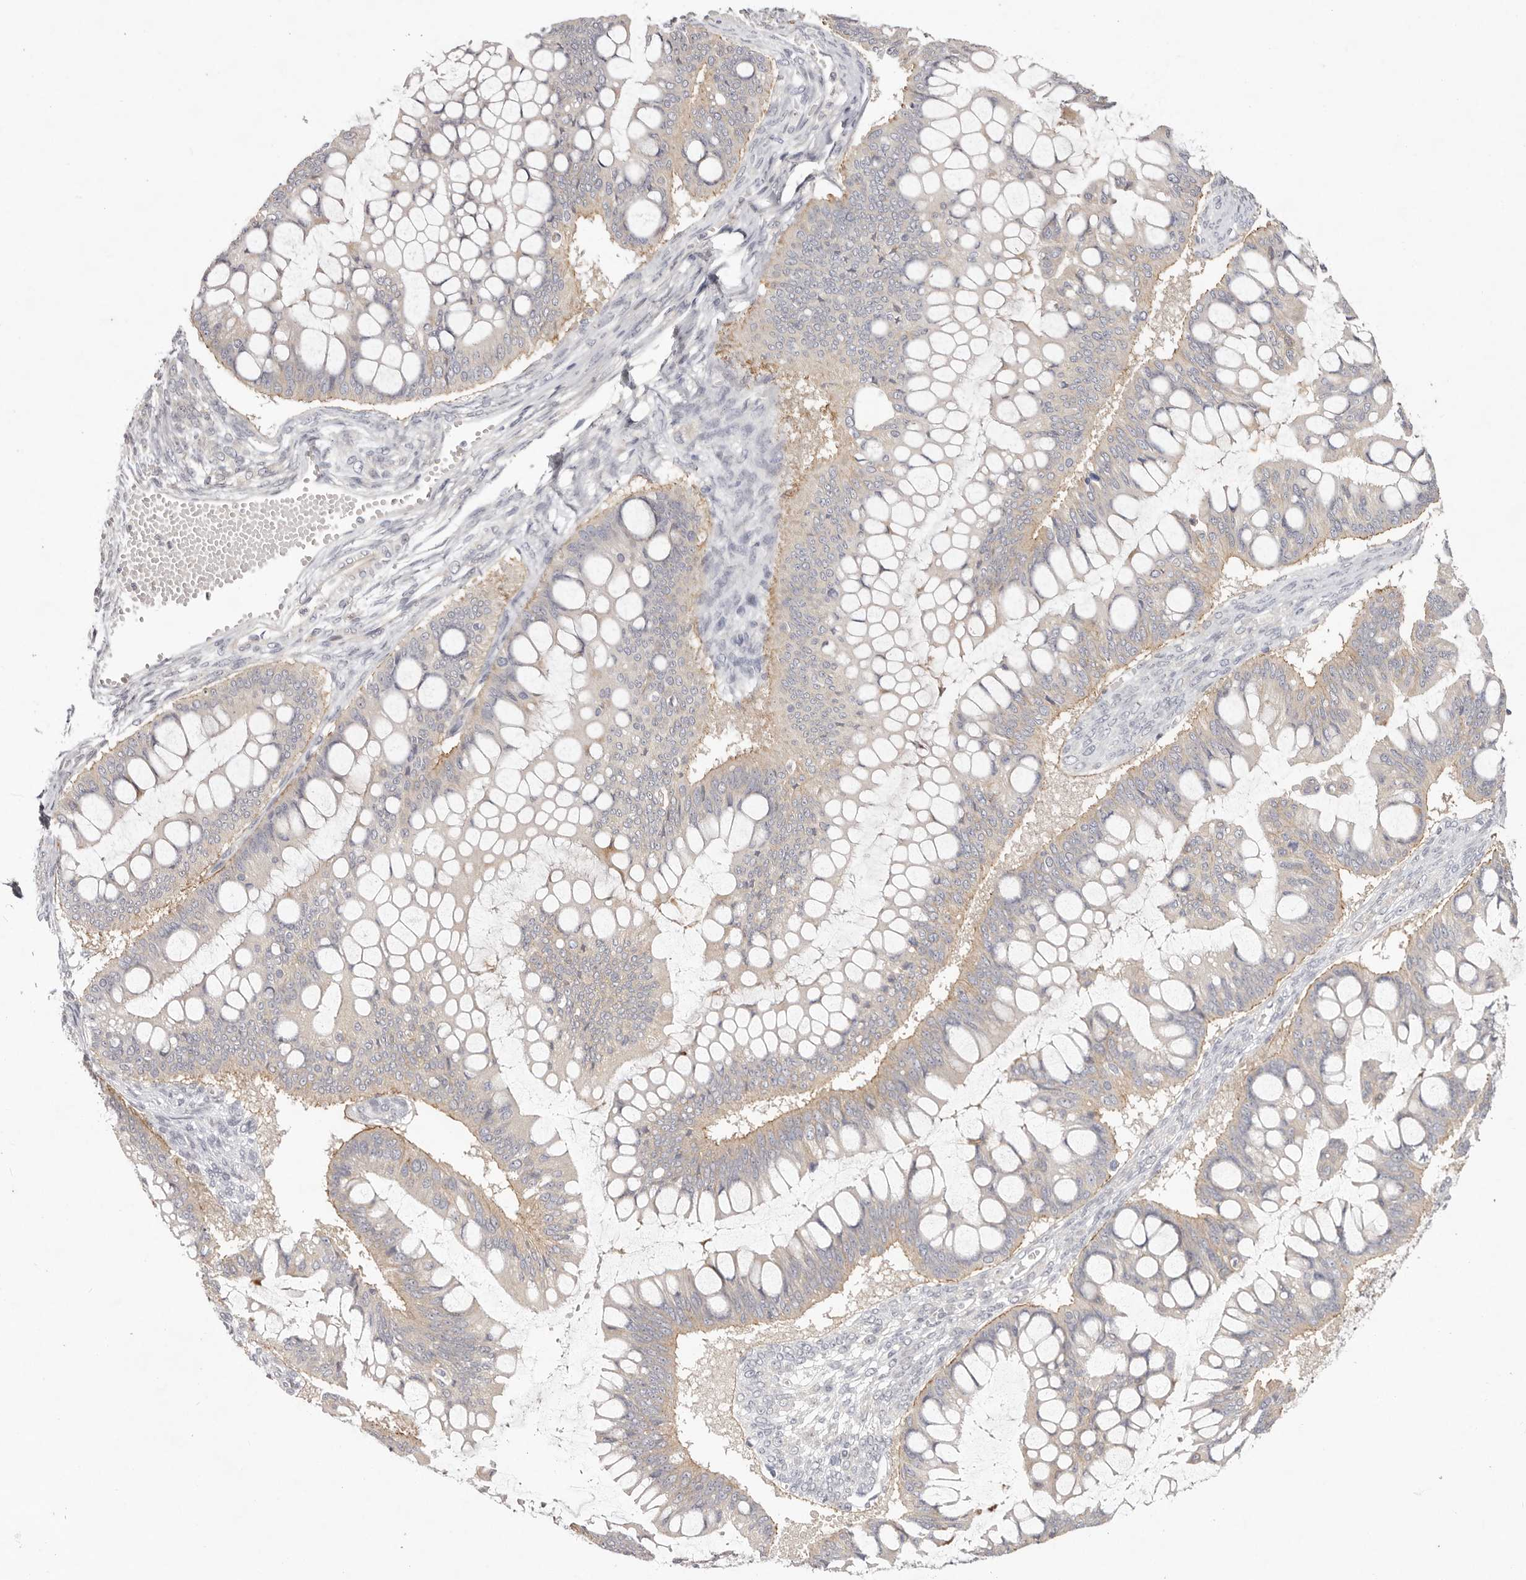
{"staining": {"intensity": "weak", "quantity": "25%-75%", "location": "cytoplasmic/membranous"}, "tissue": "ovarian cancer", "cell_type": "Tumor cells", "image_type": "cancer", "snomed": [{"axis": "morphology", "description": "Cystadenocarcinoma, mucinous, NOS"}, {"axis": "topography", "description": "Ovary"}], "caption": "Mucinous cystadenocarcinoma (ovarian) stained for a protein shows weak cytoplasmic/membranous positivity in tumor cells.", "gene": "GARNL3", "patient": {"sex": "female", "age": 73}}